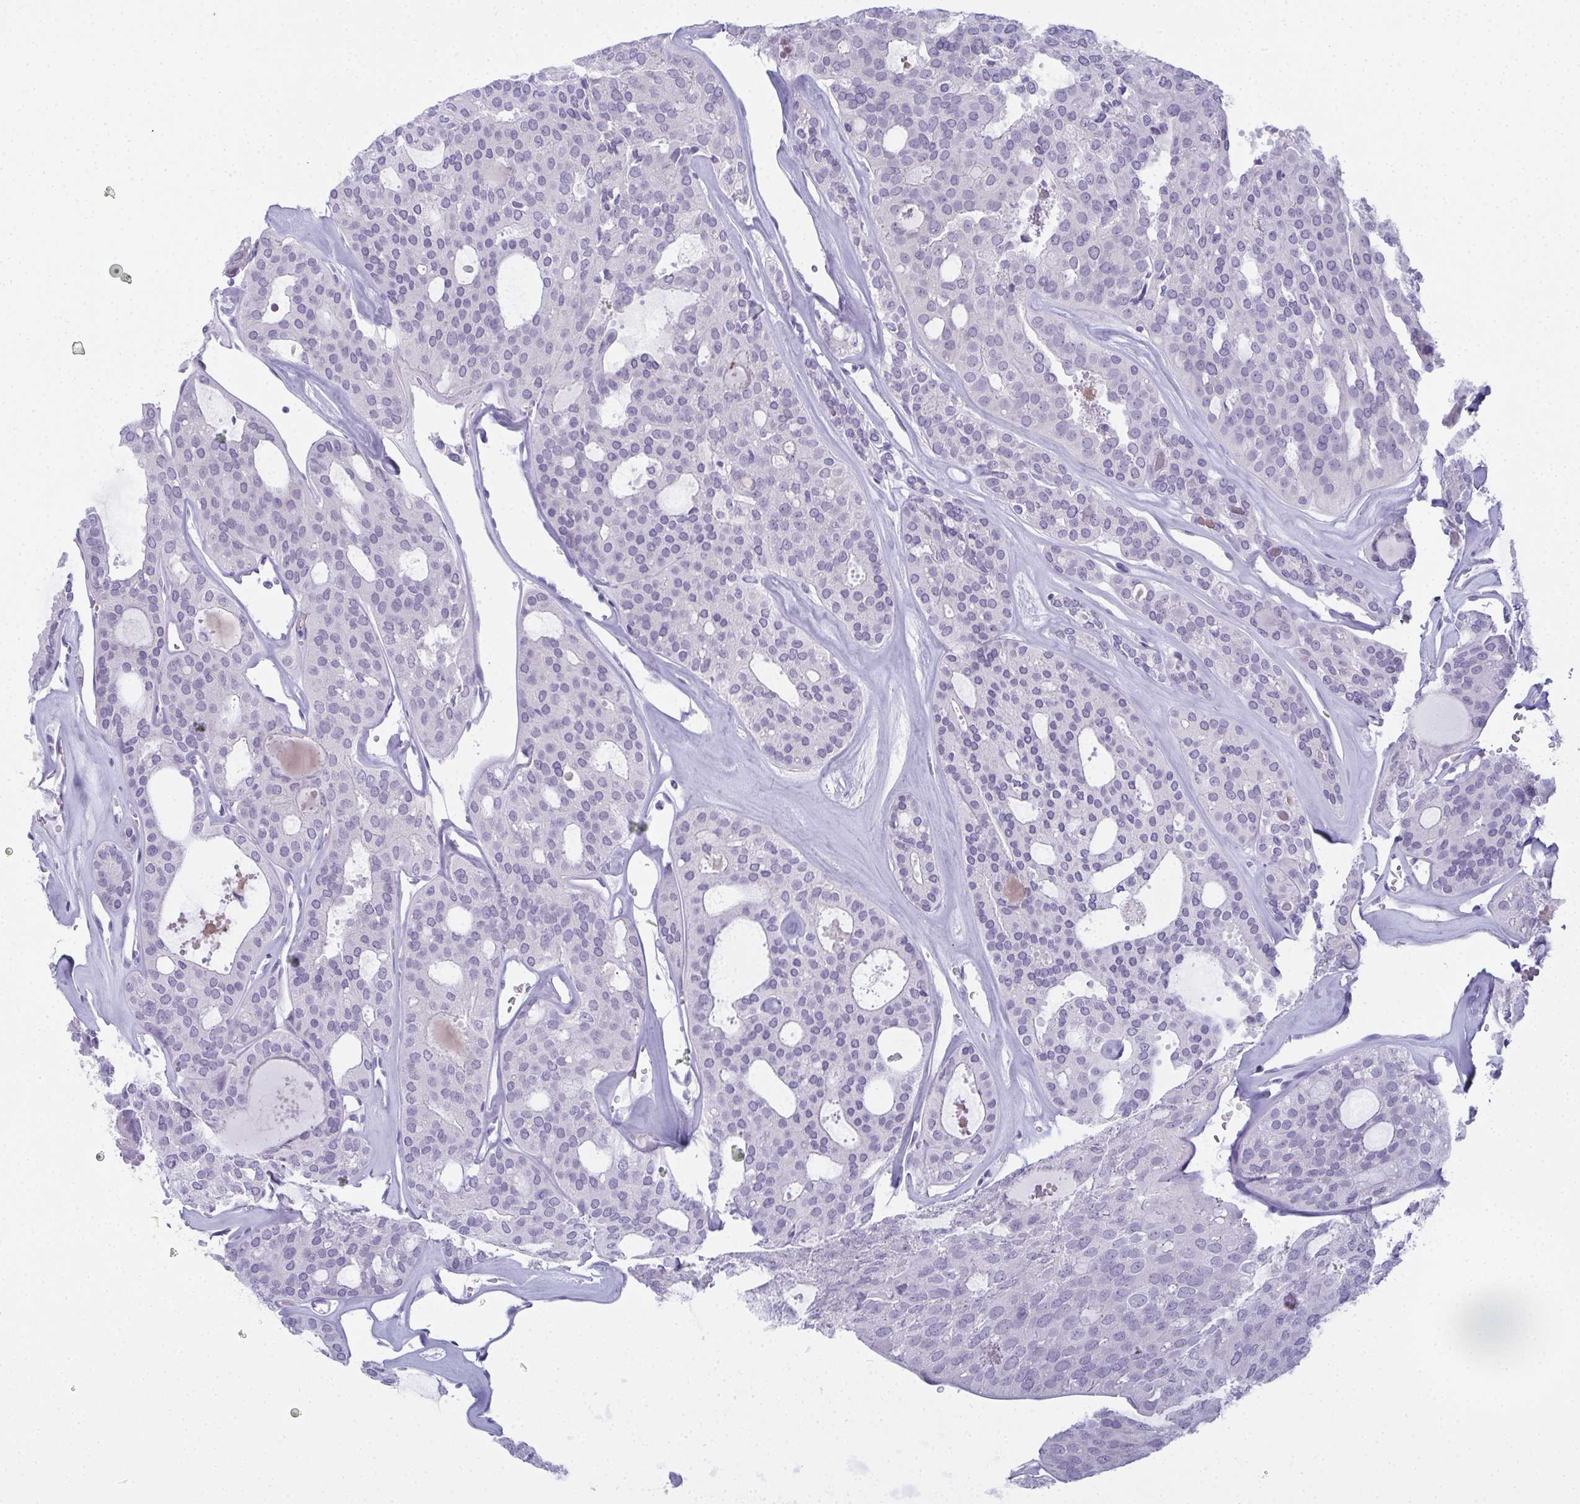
{"staining": {"intensity": "negative", "quantity": "none", "location": "none"}, "tissue": "thyroid cancer", "cell_type": "Tumor cells", "image_type": "cancer", "snomed": [{"axis": "morphology", "description": "Follicular adenoma carcinoma, NOS"}, {"axis": "topography", "description": "Thyroid gland"}], "caption": "Protein analysis of follicular adenoma carcinoma (thyroid) reveals no significant positivity in tumor cells. (DAB immunohistochemistry with hematoxylin counter stain).", "gene": "SLC36A2", "patient": {"sex": "male", "age": 75}}